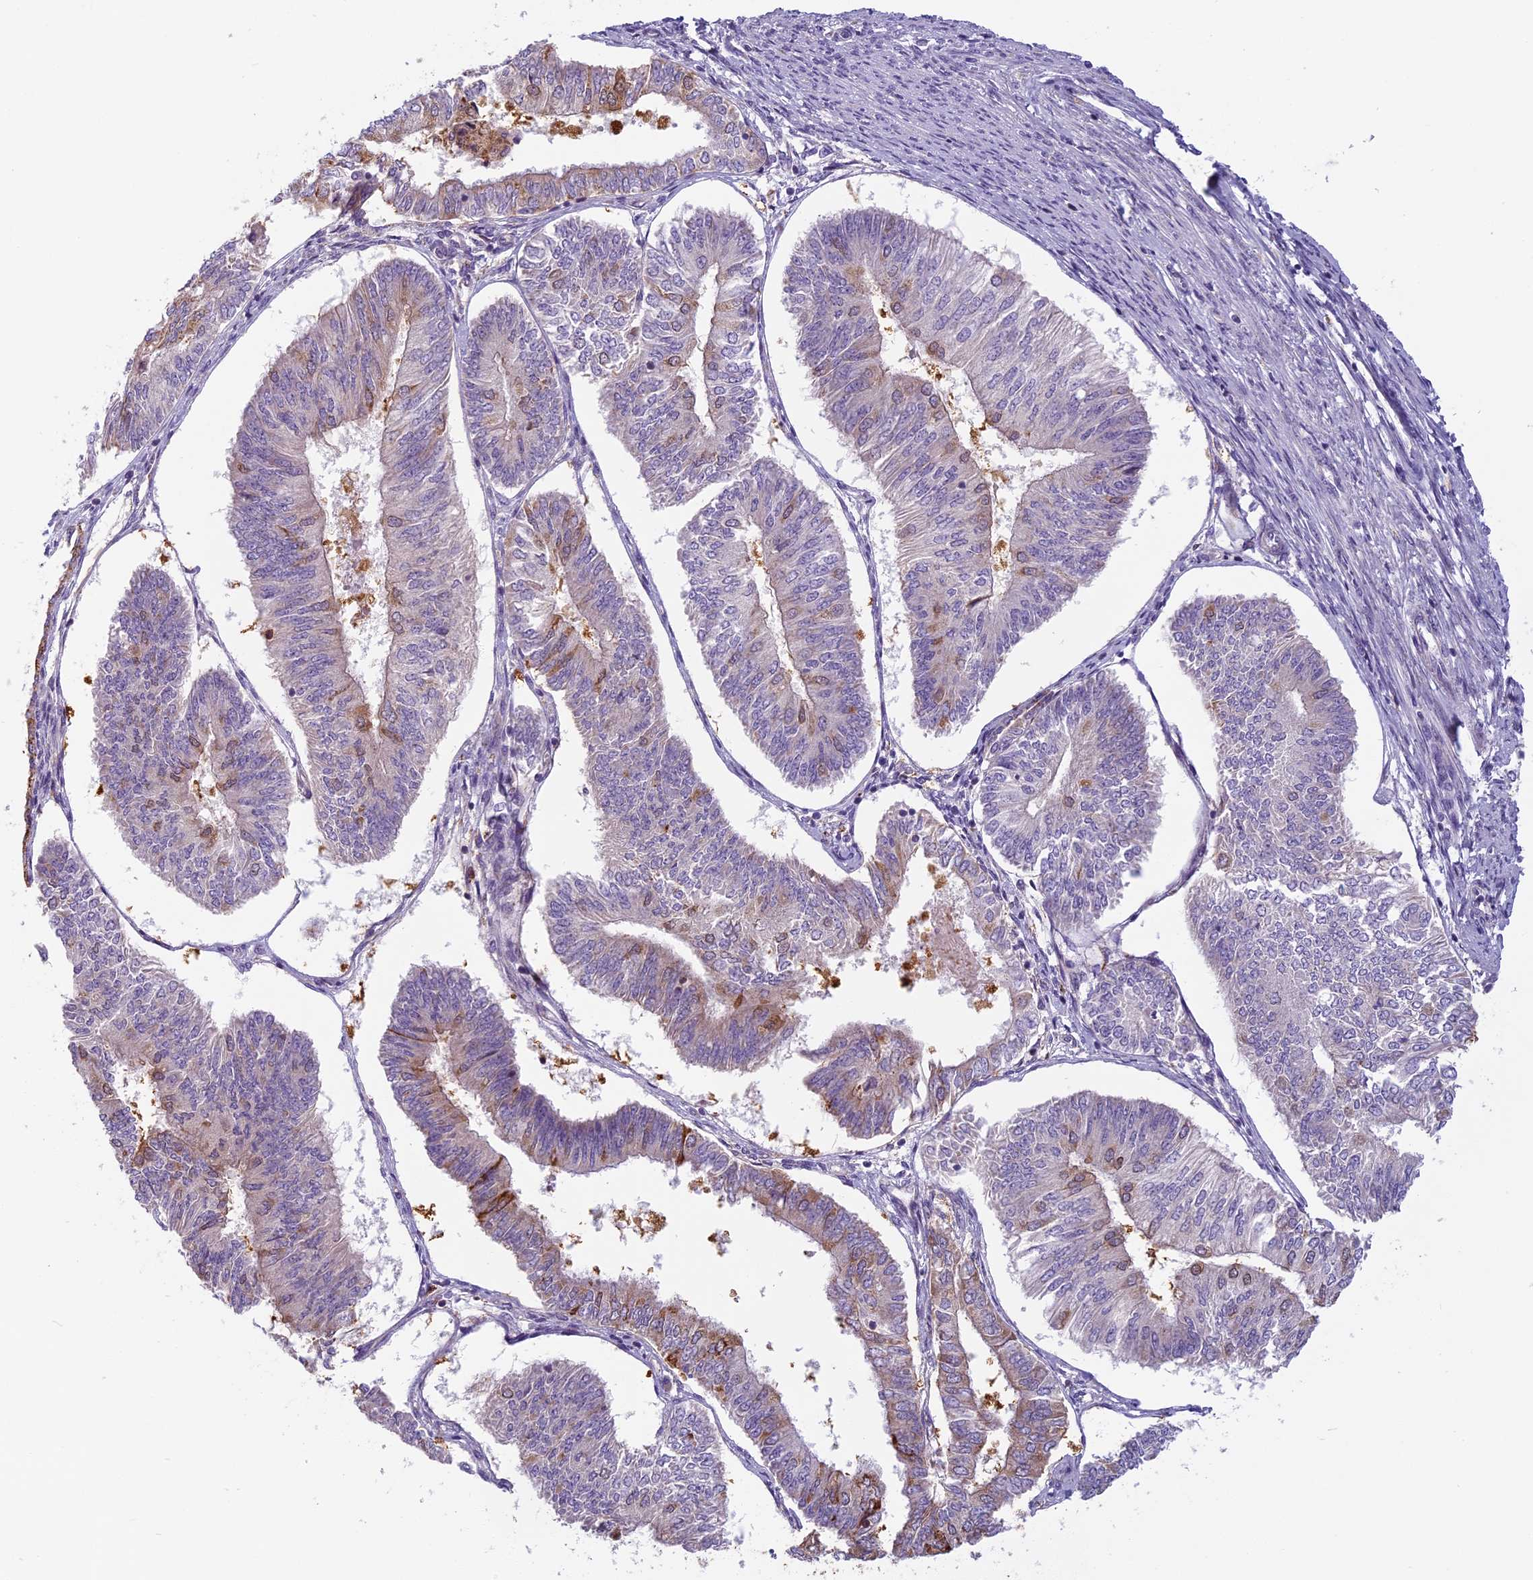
{"staining": {"intensity": "moderate", "quantity": "<25%", "location": "cytoplasmic/membranous"}, "tissue": "endometrial cancer", "cell_type": "Tumor cells", "image_type": "cancer", "snomed": [{"axis": "morphology", "description": "Adenocarcinoma, NOS"}, {"axis": "topography", "description": "Endometrium"}], "caption": "This micrograph shows IHC staining of human endometrial cancer, with low moderate cytoplasmic/membranous expression in approximately <25% of tumor cells.", "gene": "SEMA7A", "patient": {"sex": "female", "age": 58}}